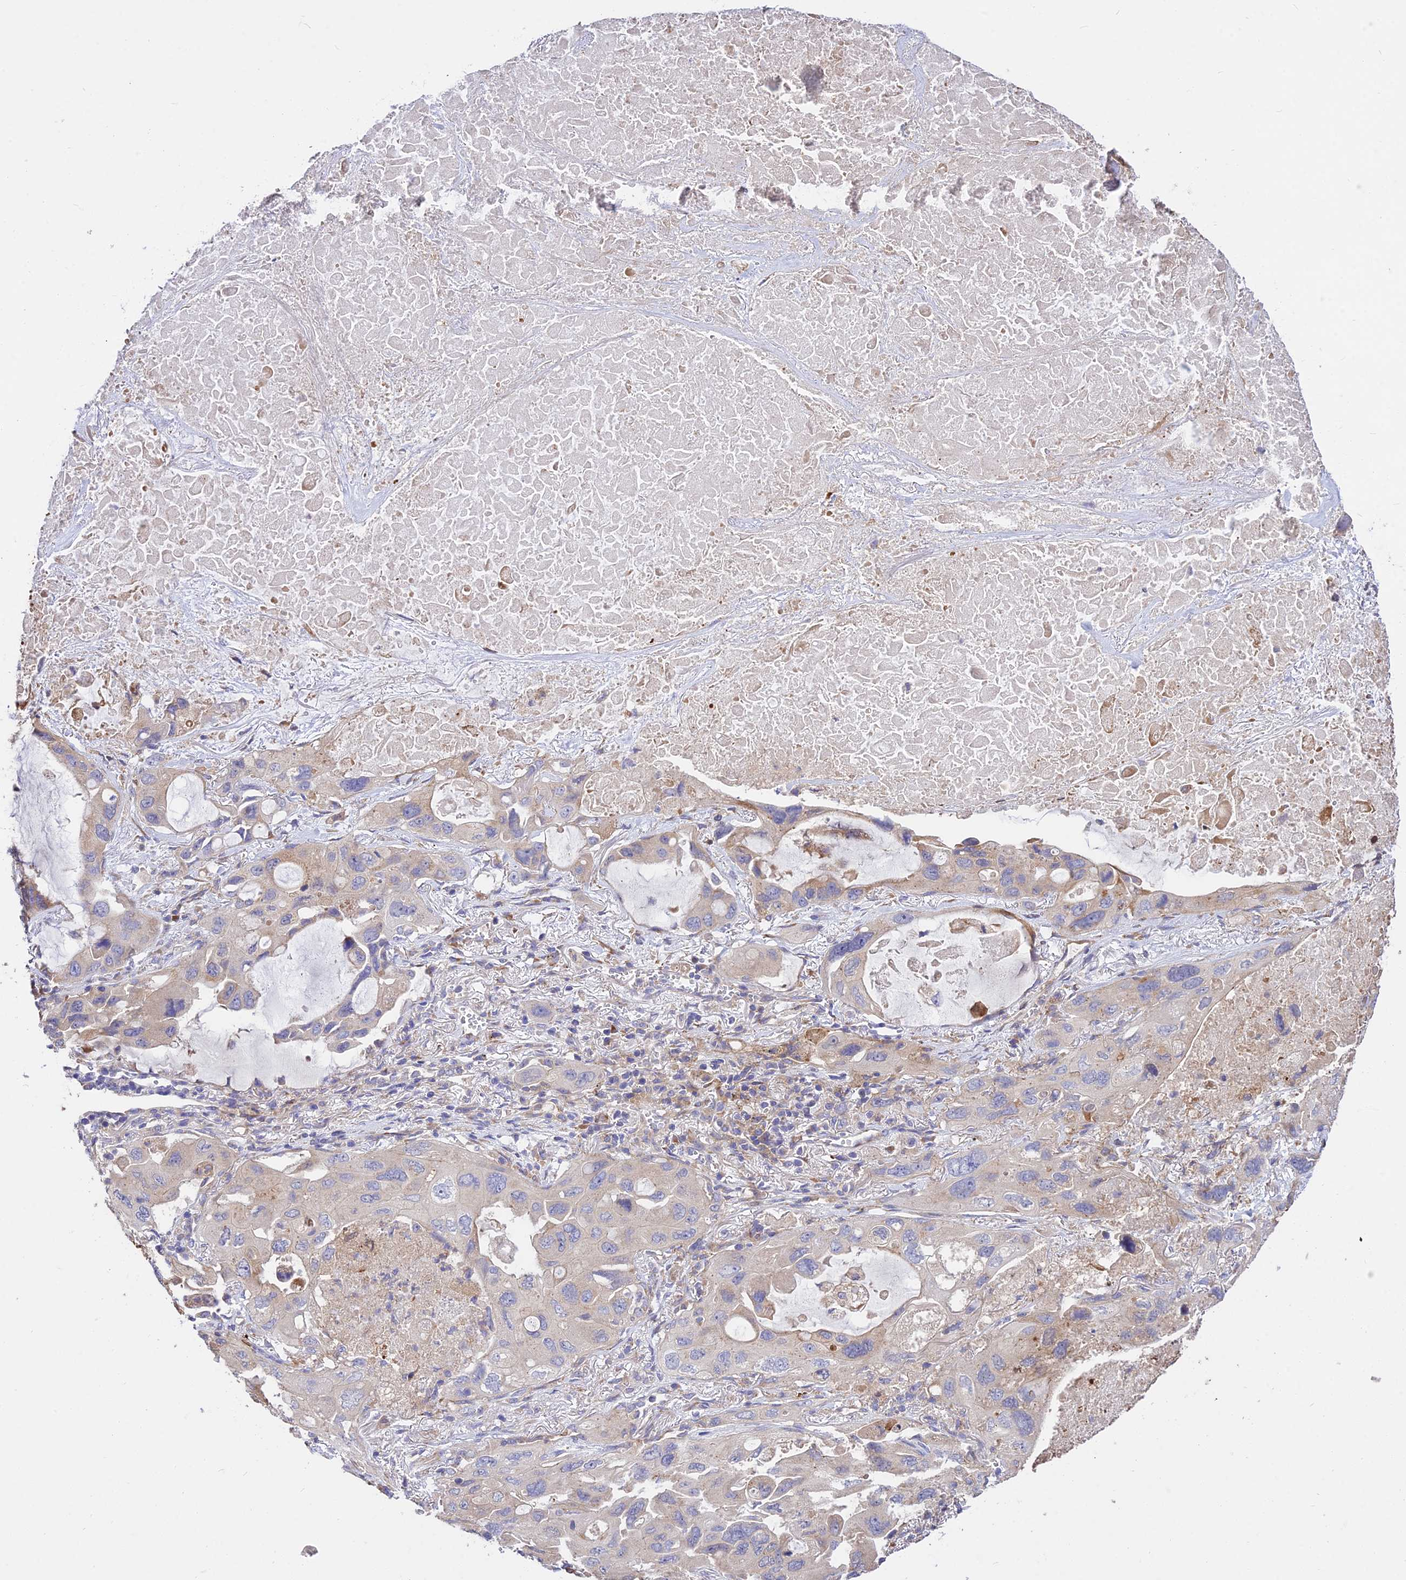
{"staining": {"intensity": "weak", "quantity": "<25%", "location": "cytoplasmic/membranous"}, "tissue": "lung cancer", "cell_type": "Tumor cells", "image_type": "cancer", "snomed": [{"axis": "morphology", "description": "Squamous cell carcinoma, NOS"}, {"axis": "topography", "description": "Lung"}], "caption": "Tumor cells are negative for brown protein staining in squamous cell carcinoma (lung).", "gene": "ROCK1", "patient": {"sex": "female", "age": 73}}